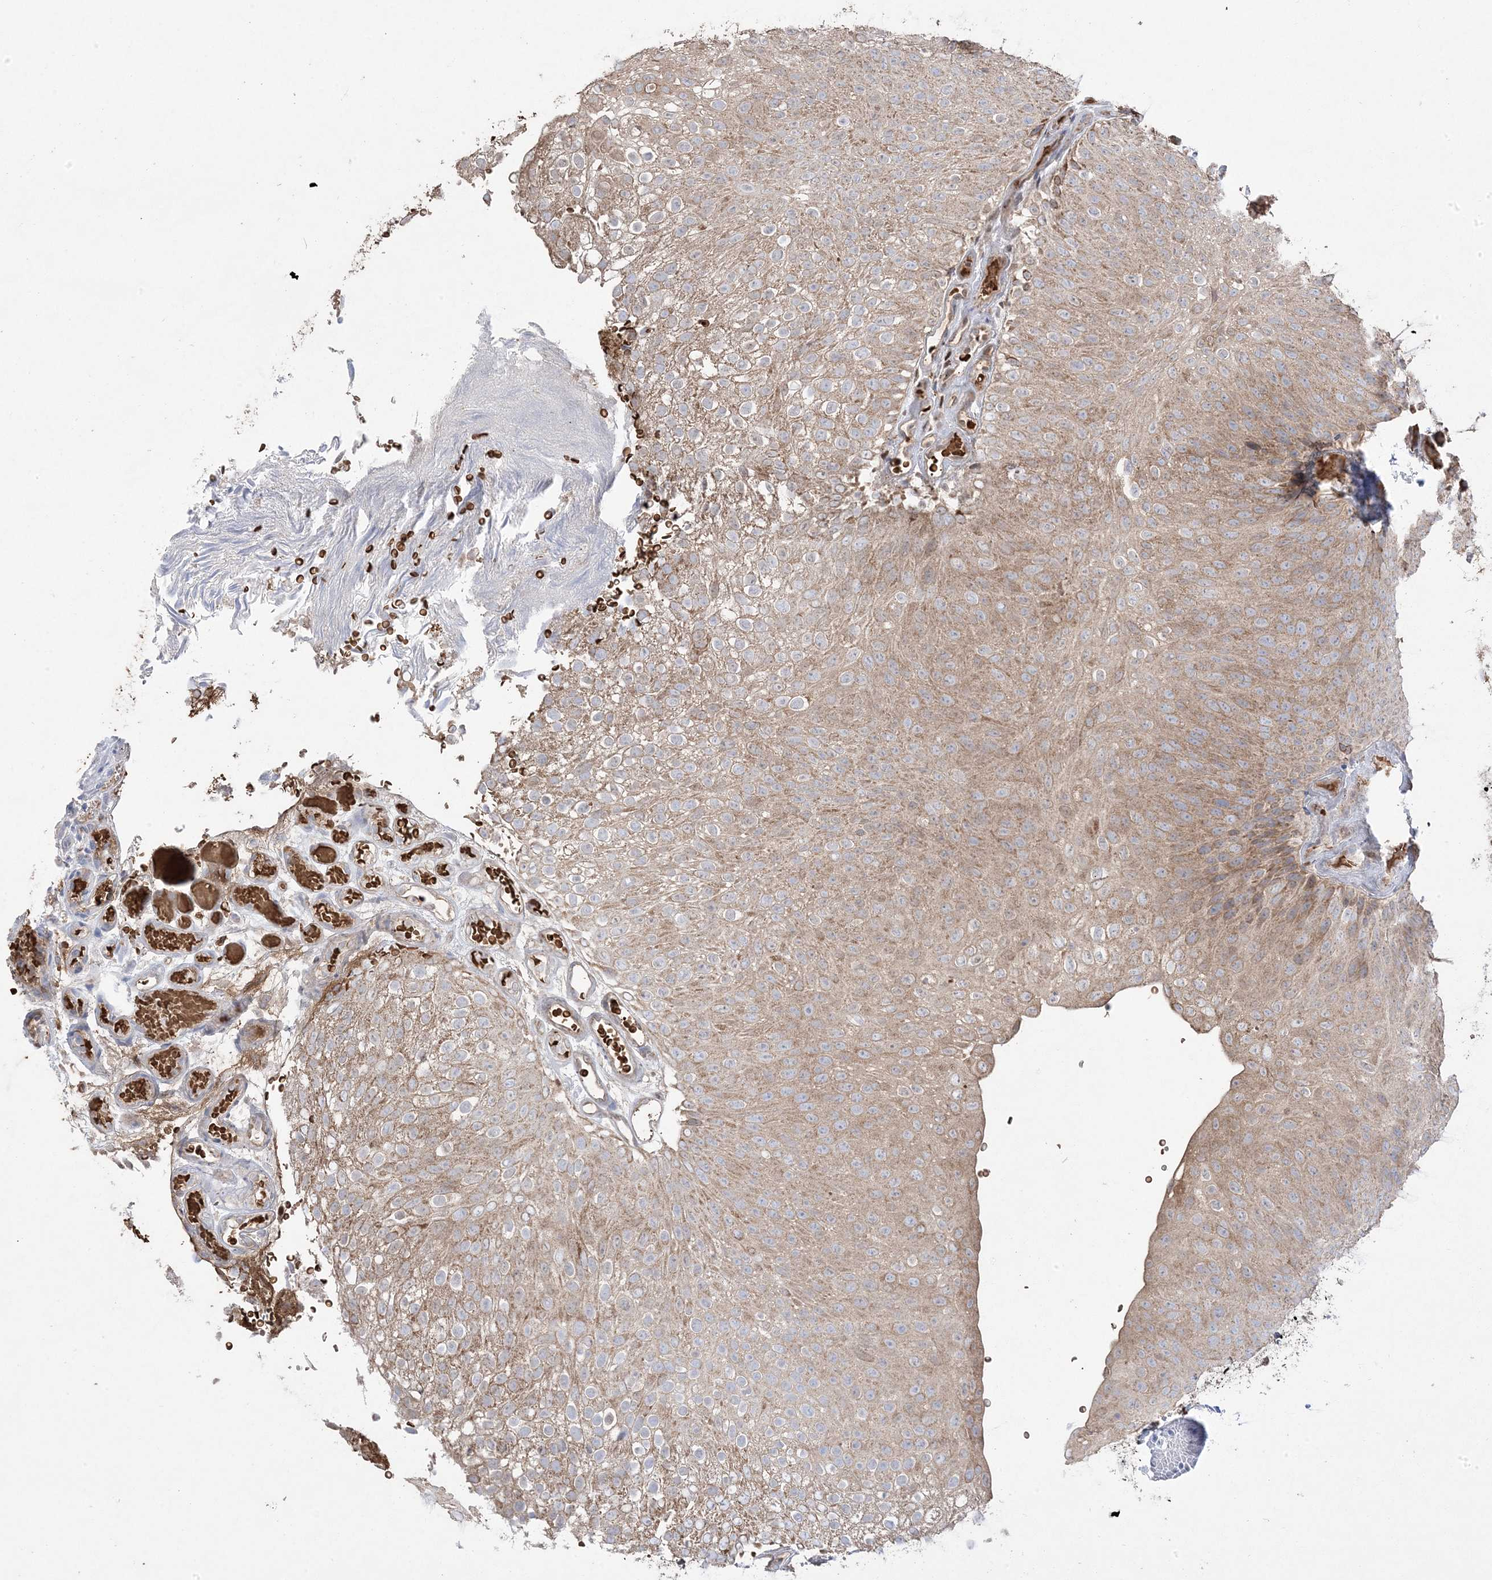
{"staining": {"intensity": "moderate", "quantity": "25%-75%", "location": "cytoplasmic/membranous"}, "tissue": "urothelial cancer", "cell_type": "Tumor cells", "image_type": "cancer", "snomed": [{"axis": "morphology", "description": "Urothelial carcinoma, Low grade"}, {"axis": "topography", "description": "Urinary bladder"}], "caption": "Protein expression analysis of human urothelial cancer reveals moderate cytoplasmic/membranous staining in about 25%-75% of tumor cells.", "gene": "PPOX", "patient": {"sex": "male", "age": 78}}